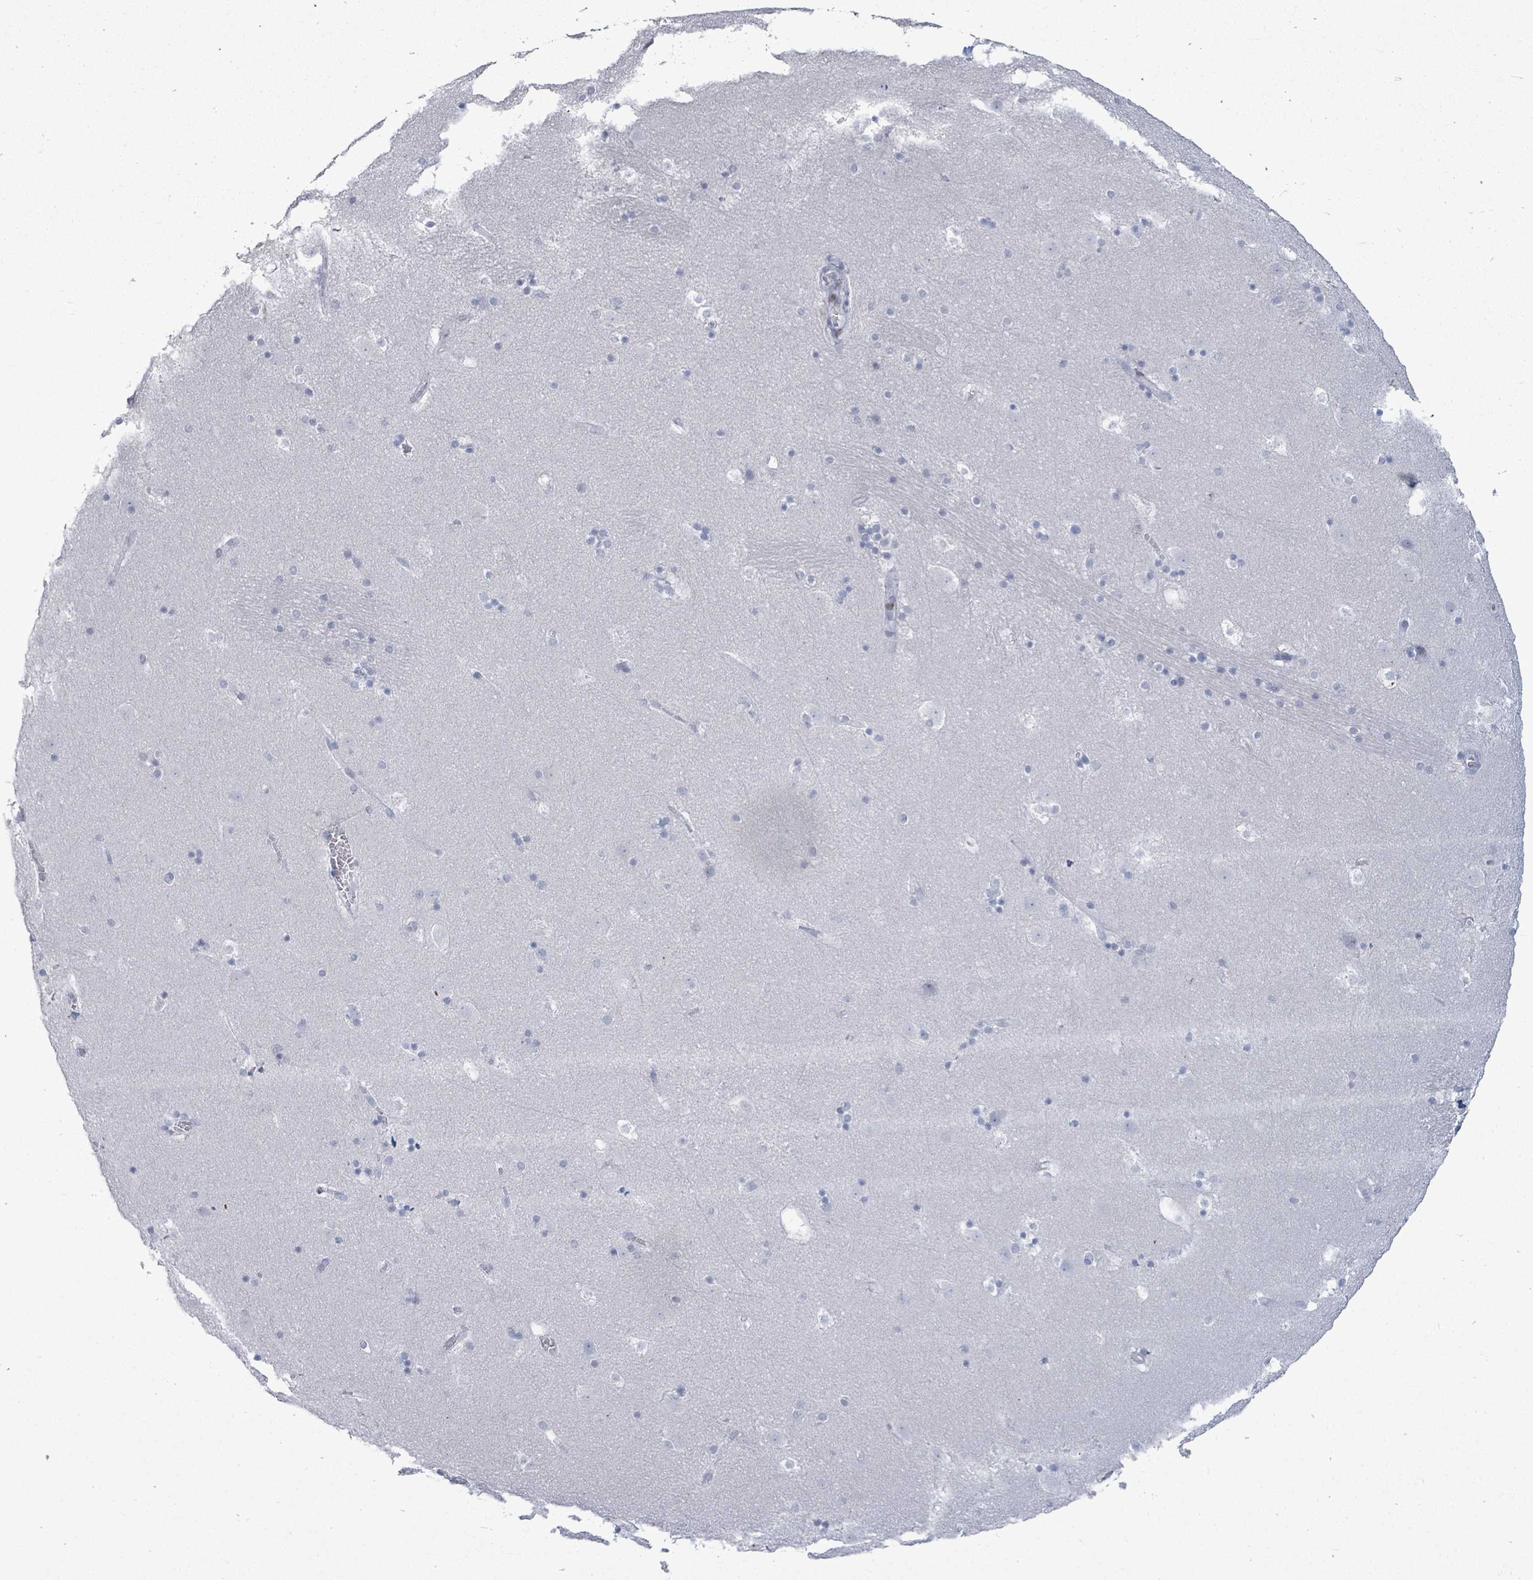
{"staining": {"intensity": "negative", "quantity": "none", "location": "none"}, "tissue": "caudate", "cell_type": "Glial cells", "image_type": "normal", "snomed": [{"axis": "morphology", "description": "Normal tissue, NOS"}, {"axis": "topography", "description": "Lateral ventricle wall"}], "caption": "A high-resolution photomicrograph shows IHC staining of benign caudate, which demonstrates no significant positivity in glial cells. Nuclei are stained in blue.", "gene": "MALL", "patient": {"sex": "male", "age": 45}}